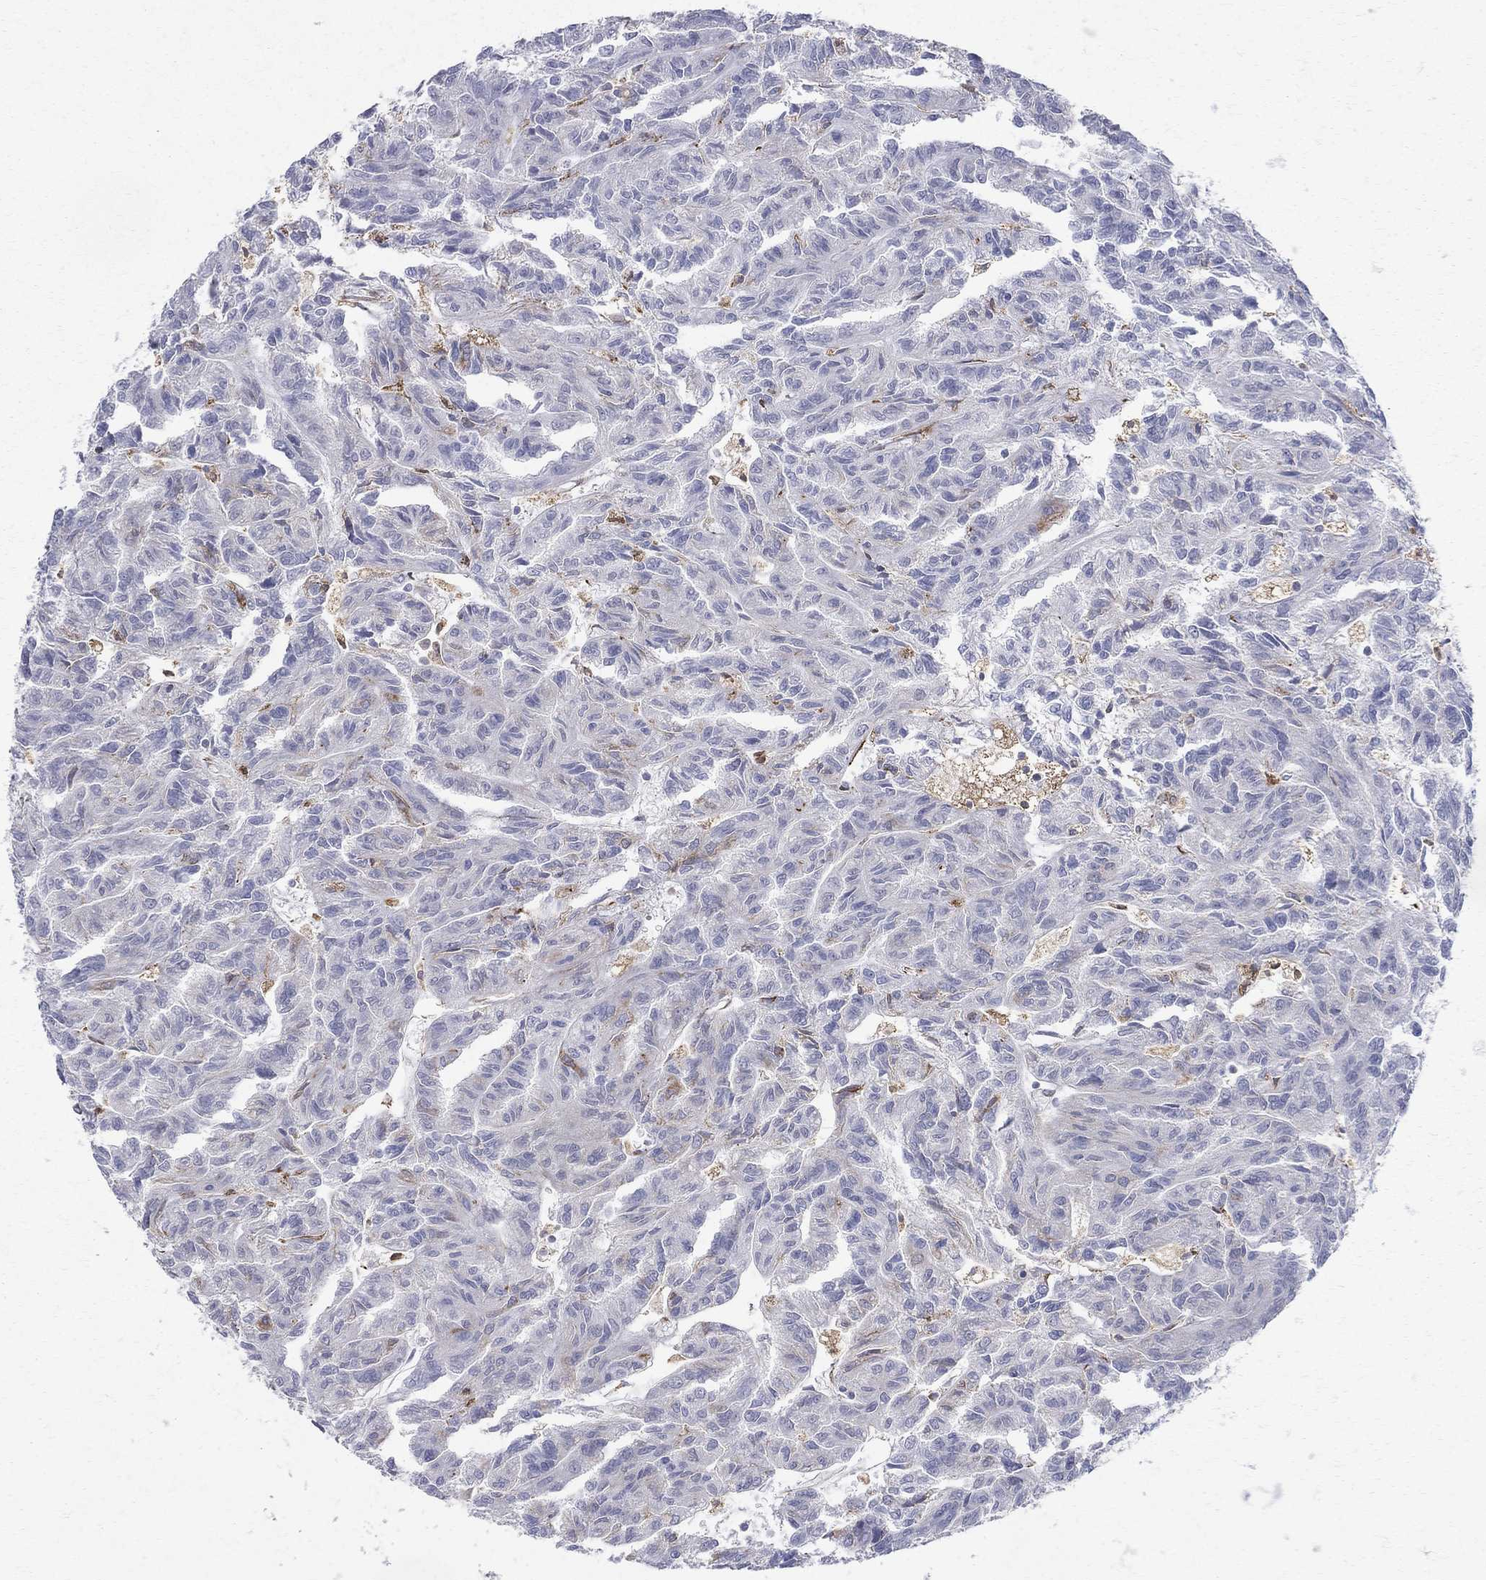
{"staining": {"intensity": "negative", "quantity": "none", "location": "none"}, "tissue": "renal cancer", "cell_type": "Tumor cells", "image_type": "cancer", "snomed": [{"axis": "morphology", "description": "Adenocarcinoma, NOS"}, {"axis": "topography", "description": "Kidney"}], "caption": "Tumor cells are negative for brown protein staining in adenocarcinoma (renal). (DAB (3,3'-diaminobenzidine) IHC visualized using brightfield microscopy, high magnification).", "gene": "CAB39L", "patient": {"sex": "male", "age": 79}}